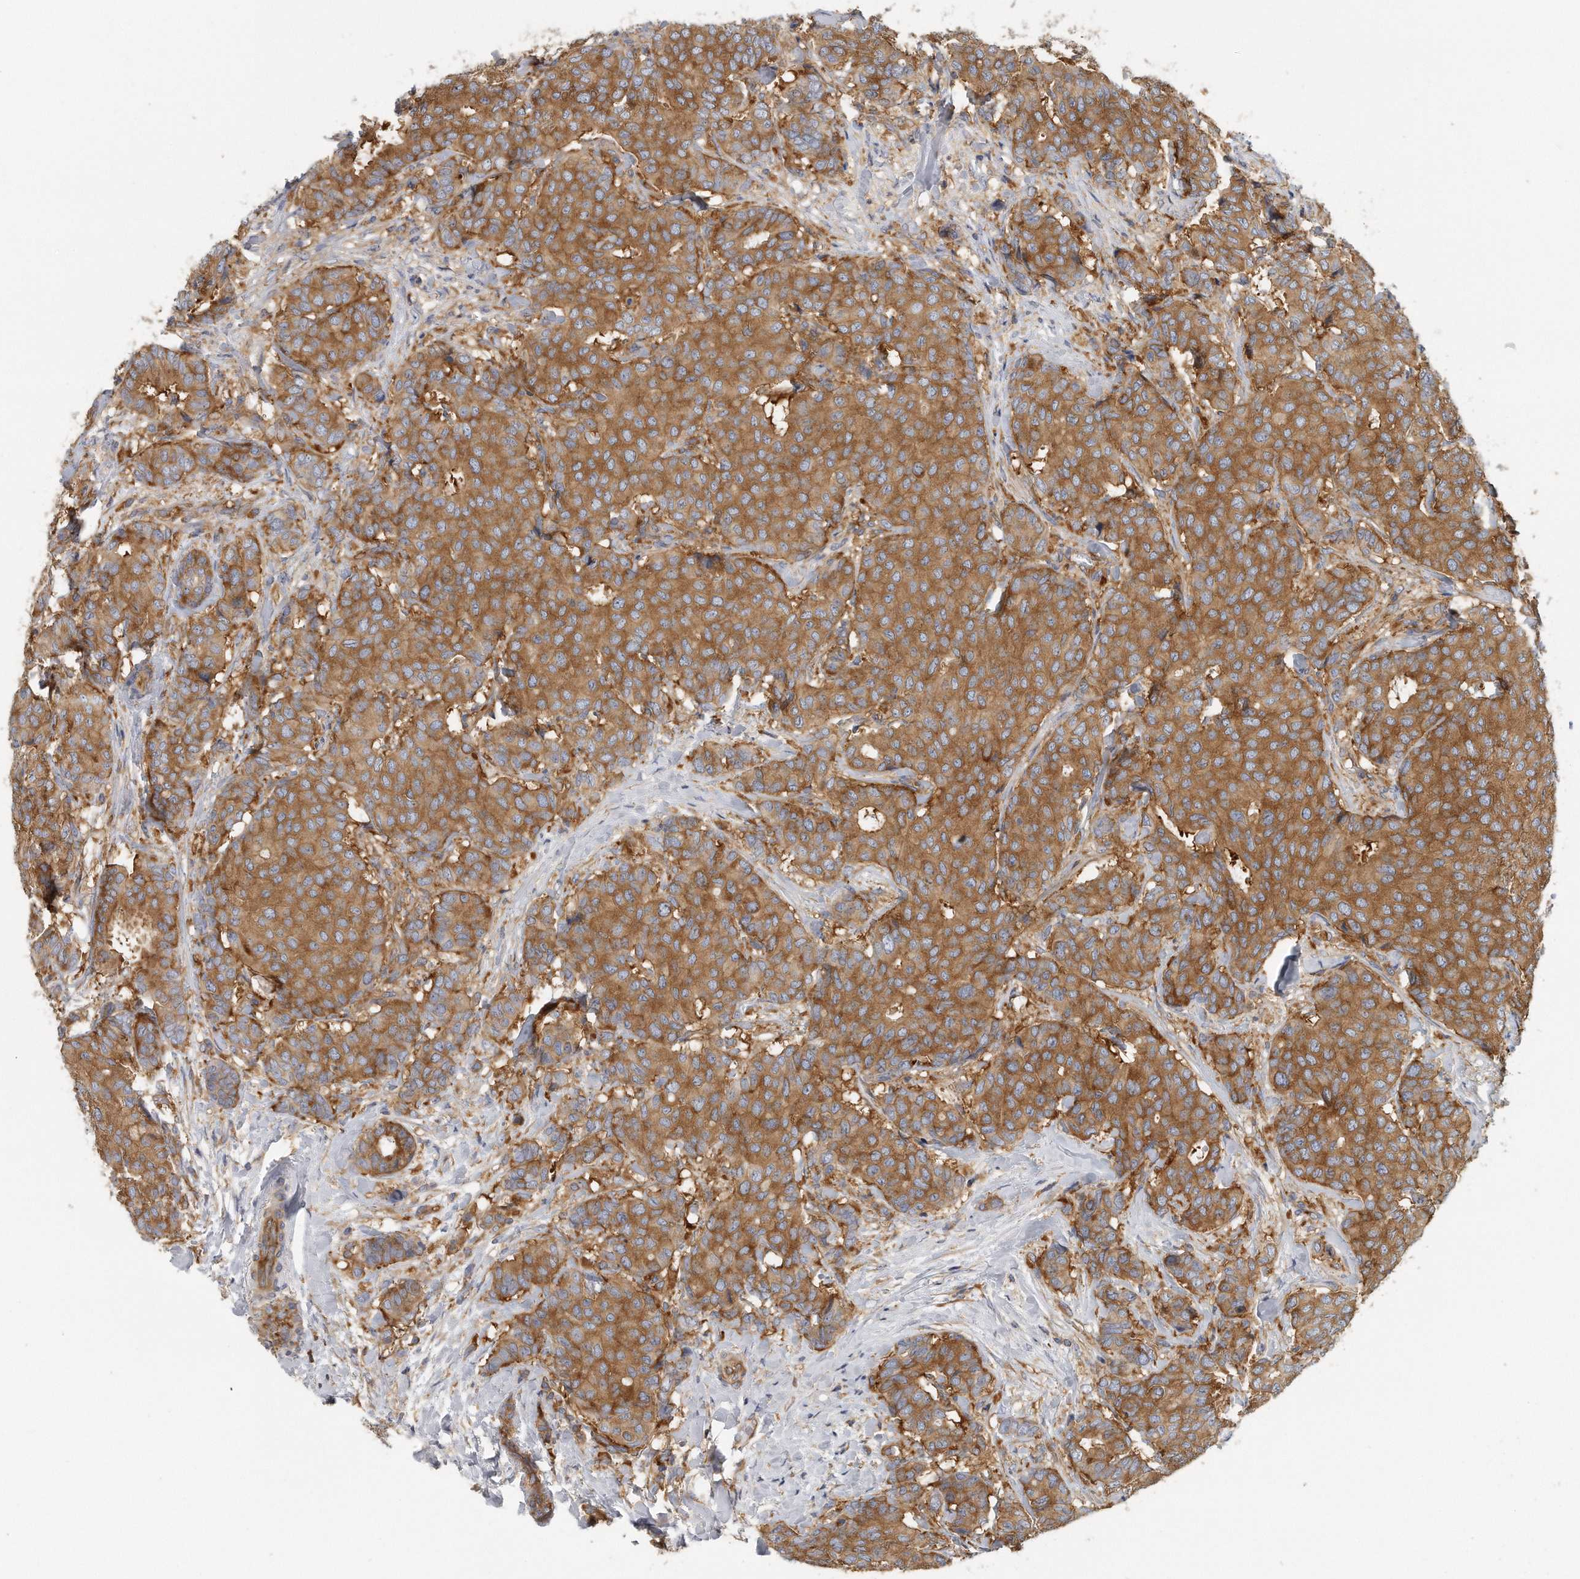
{"staining": {"intensity": "moderate", "quantity": ">75%", "location": "cytoplasmic/membranous"}, "tissue": "breast cancer", "cell_type": "Tumor cells", "image_type": "cancer", "snomed": [{"axis": "morphology", "description": "Duct carcinoma"}, {"axis": "topography", "description": "Breast"}], "caption": "Protein positivity by IHC reveals moderate cytoplasmic/membranous positivity in approximately >75% of tumor cells in infiltrating ductal carcinoma (breast).", "gene": "EIF3I", "patient": {"sex": "female", "age": 75}}